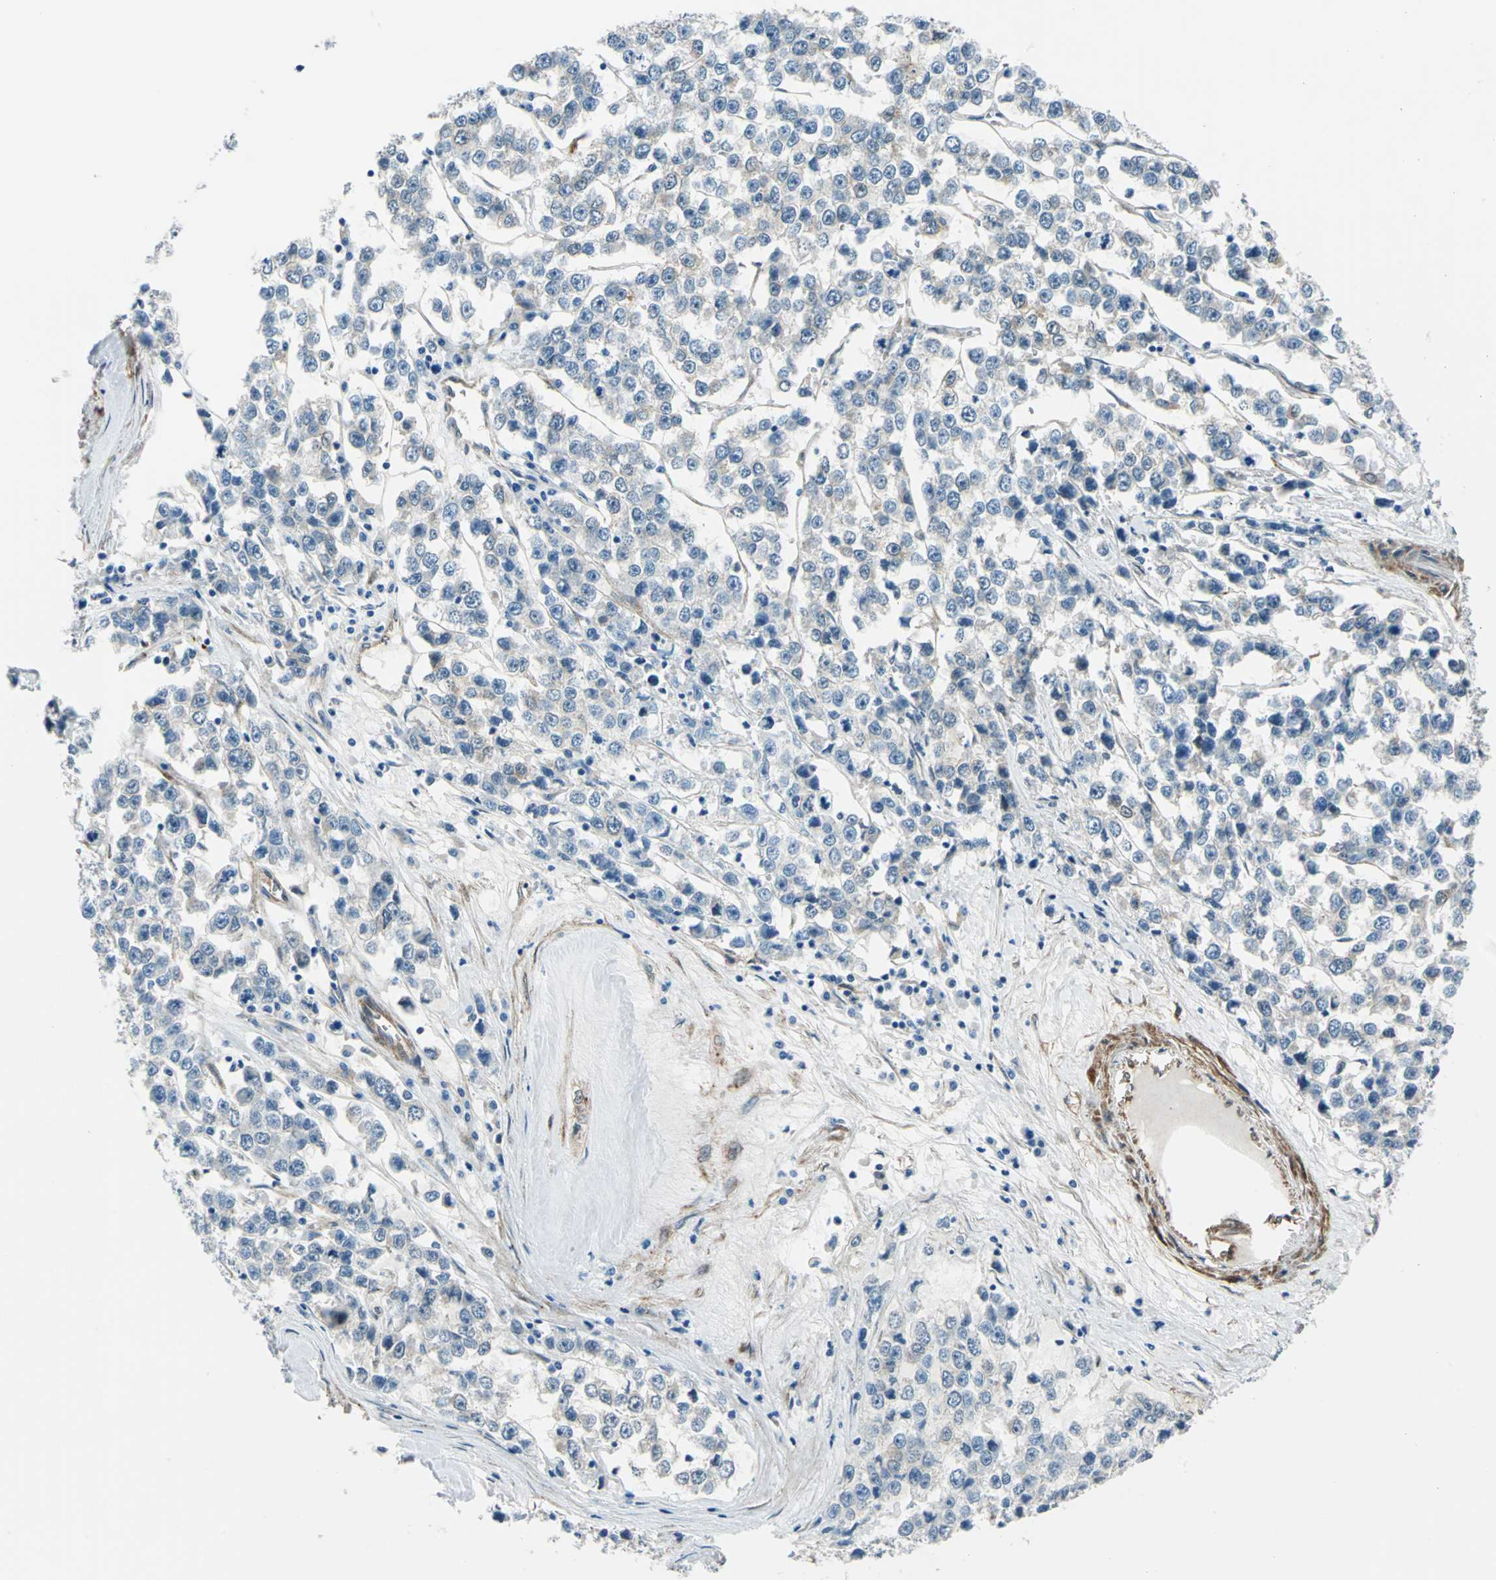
{"staining": {"intensity": "weak", "quantity": "25%-75%", "location": "cytoplasmic/membranous"}, "tissue": "testis cancer", "cell_type": "Tumor cells", "image_type": "cancer", "snomed": [{"axis": "morphology", "description": "Seminoma, NOS"}, {"axis": "morphology", "description": "Carcinoma, Embryonal, NOS"}, {"axis": "topography", "description": "Testis"}], "caption": "The image exhibits immunohistochemical staining of testis seminoma. There is weak cytoplasmic/membranous positivity is appreciated in approximately 25%-75% of tumor cells.", "gene": "HSPB1", "patient": {"sex": "male", "age": 52}}